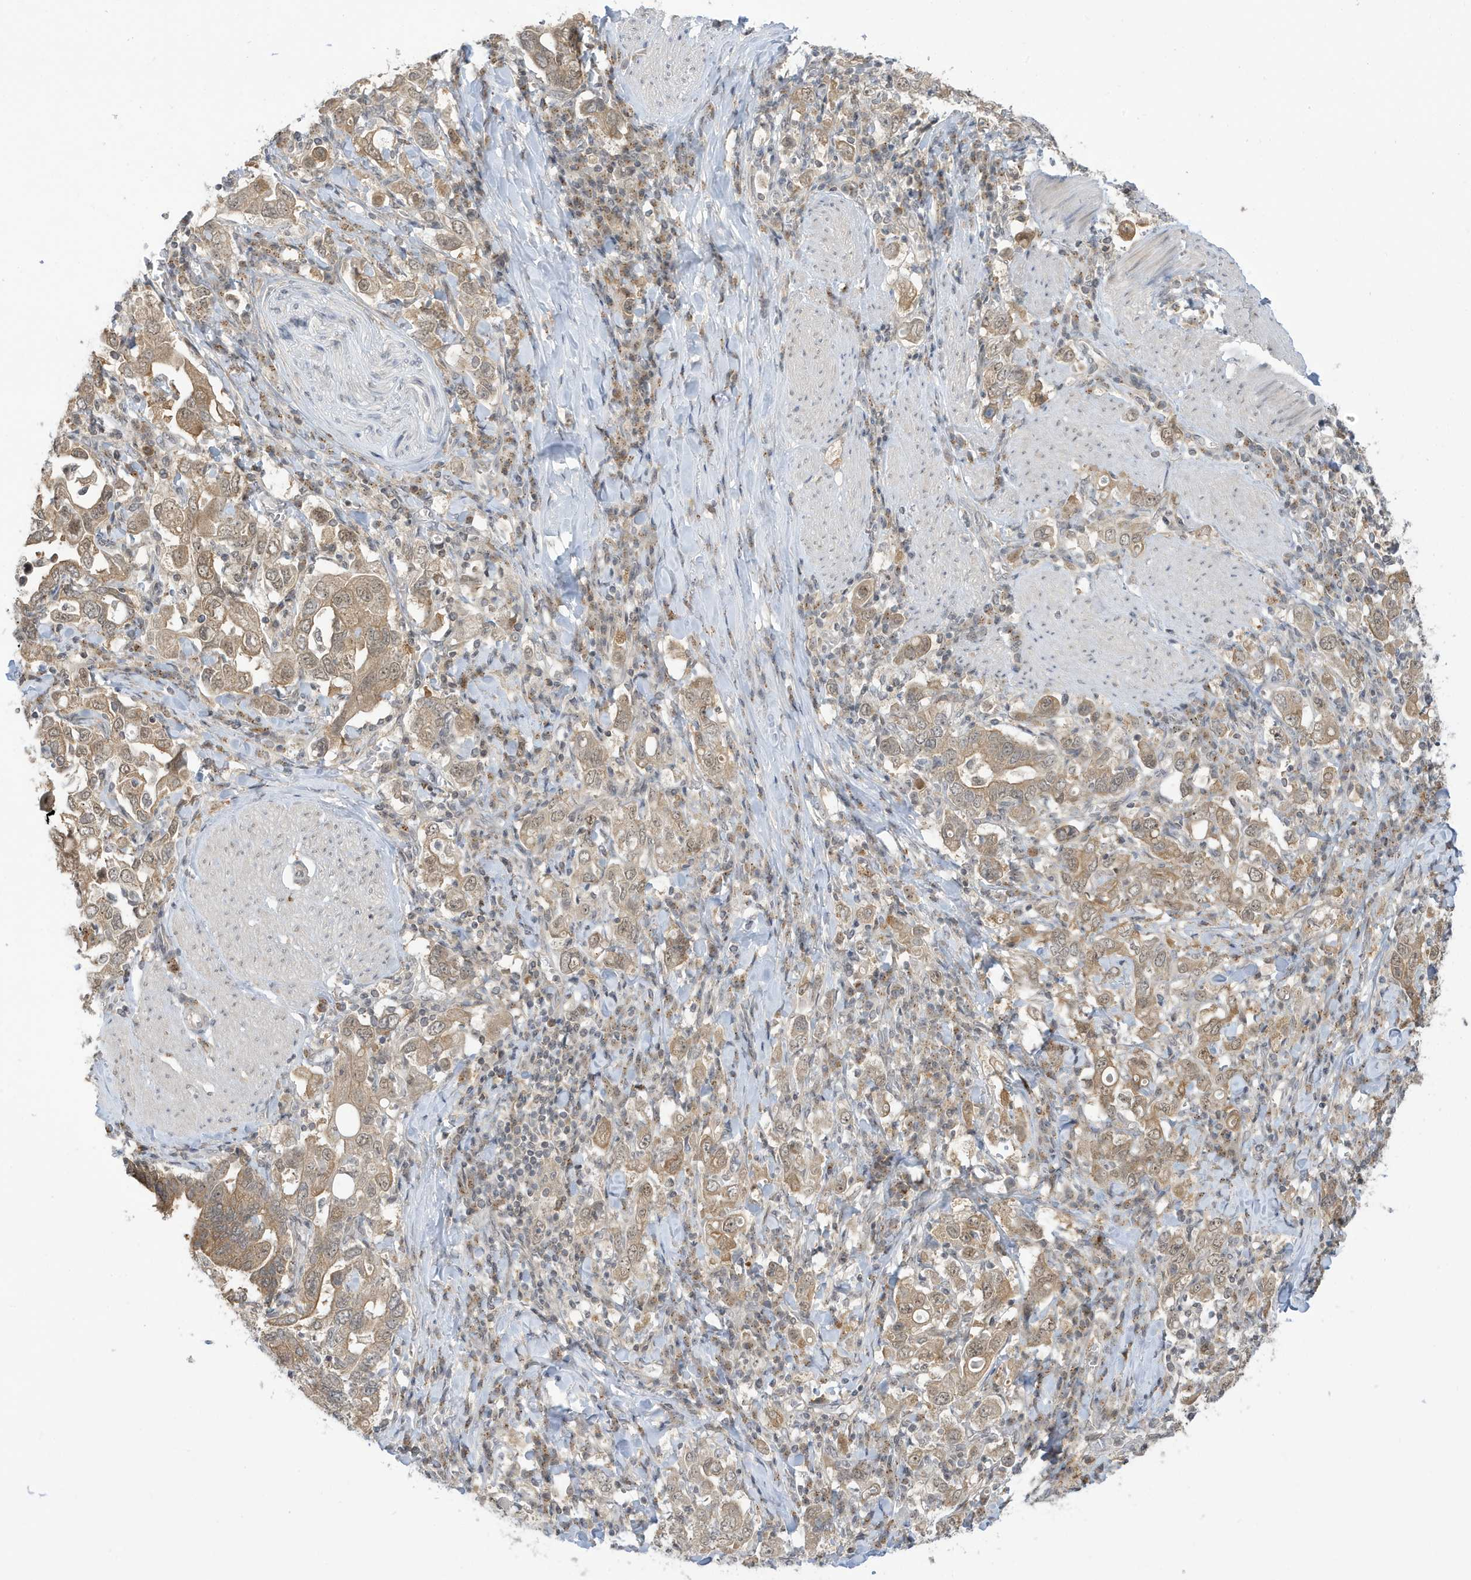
{"staining": {"intensity": "moderate", "quantity": ">75%", "location": "cytoplasmic/membranous,nuclear"}, "tissue": "stomach cancer", "cell_type": "Tumor cells", "image_type": "cancer", "snomed": [{"axis": "morphology", "description": "Adenocarcinoma, NOS"}, {"axis": "topography", "description": "Stomach, upper"}], "caption": "This micrograph displays immunohistochemistry (IHC) staining of stomach cancer (adenocarcinoma), with medium moderate cytoplasmic/membranous and nuclear positivity in about >75% of tumor cells.", "gene": "TAB3", "patient": {"sex": "male", "age": 62}}